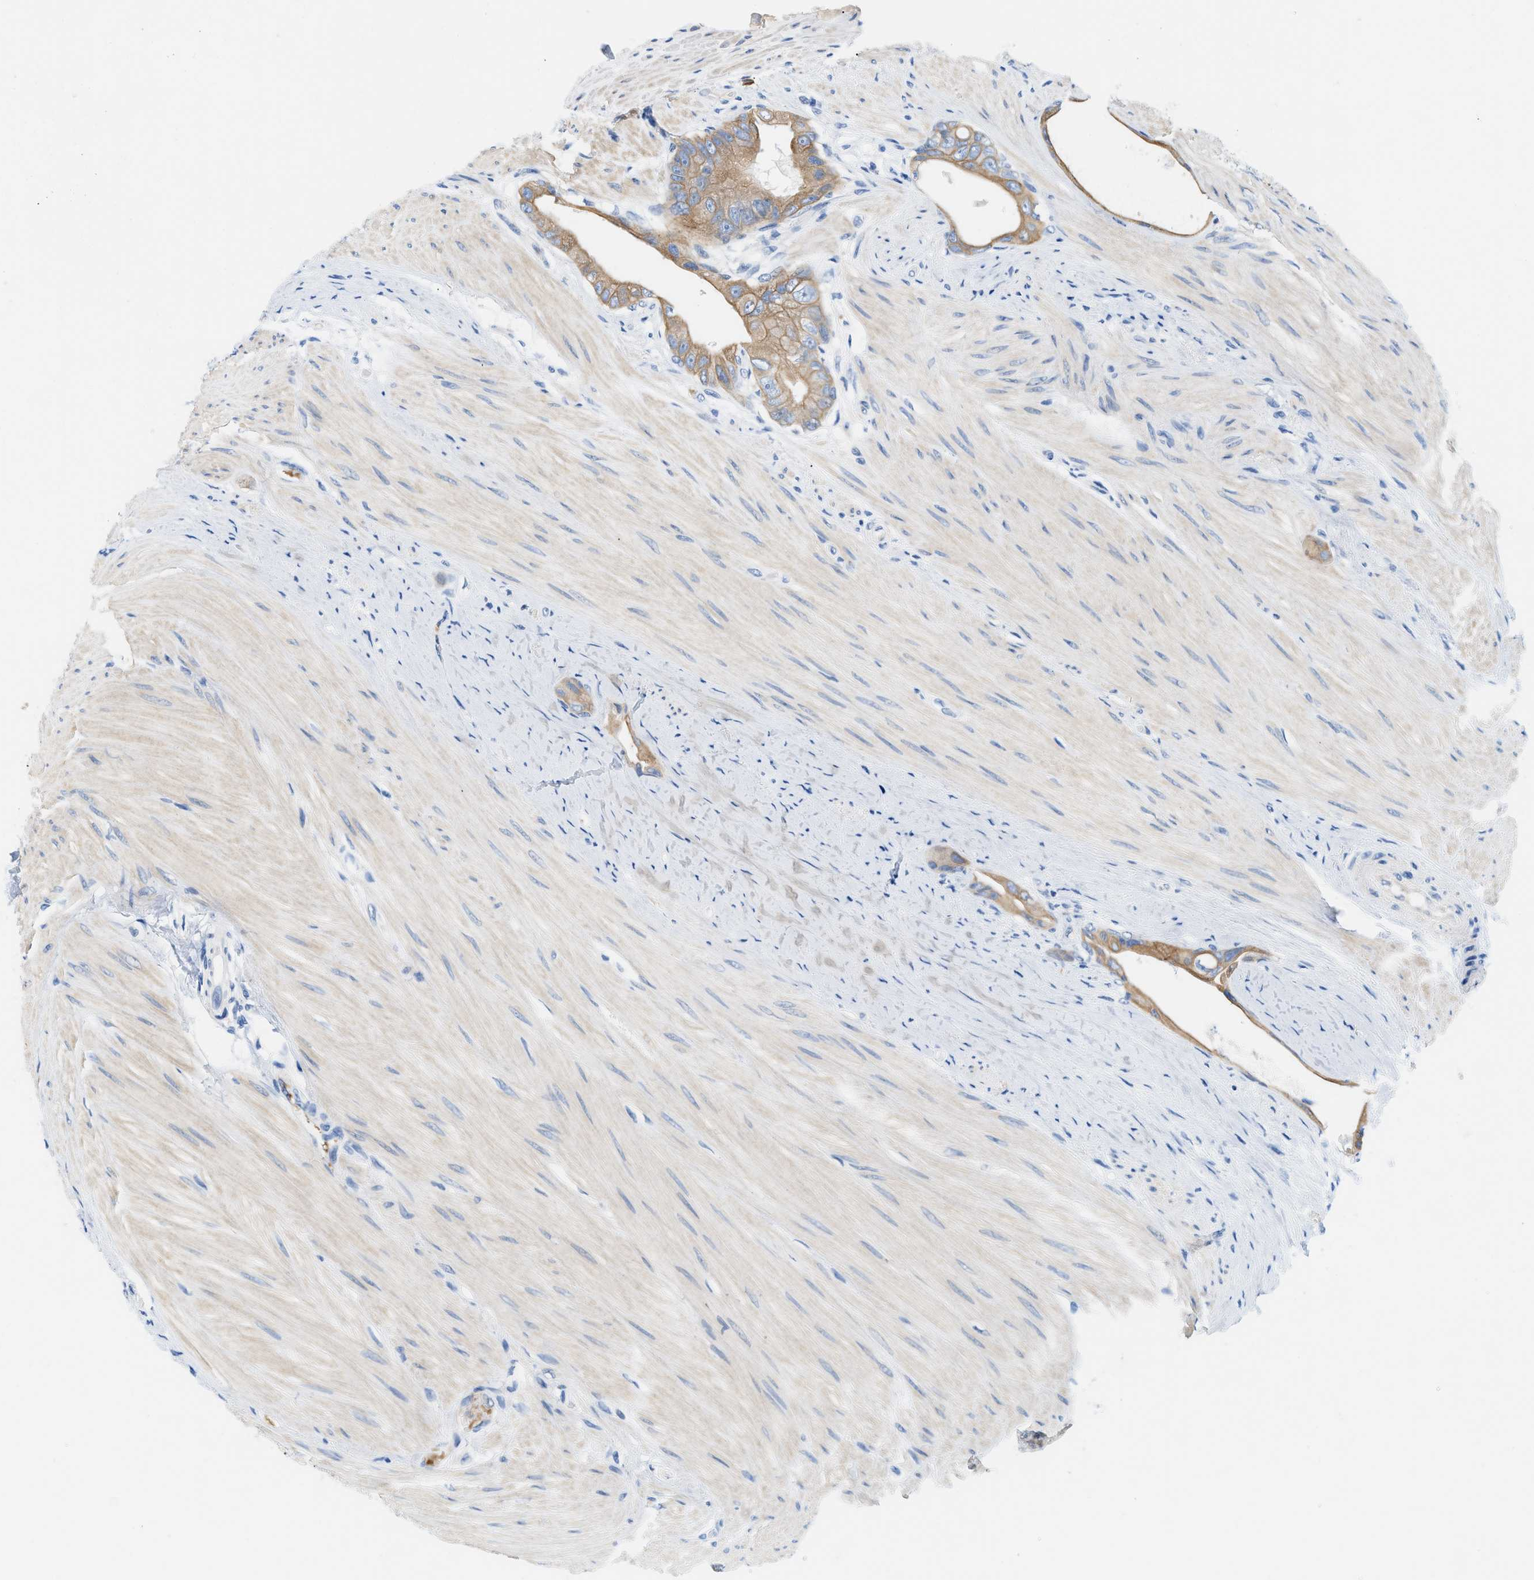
{"staining": {"intensity": "moderate", "quantity": ">75%", "location": "cytoplasmic/membranous"}, "tissue": "colorectal cancer", "cell_type": "Tumor cells", "image_type": "cancer", "snomed": [{"axis": "morphology", "description": "Adenocarcinoma, NOS"}, {"axis": "topography", "description": "Rectum"}], "caption": "Protein analysis of colorectal cancer (adenocarcinoma) tissue exhibits moderate cytoplasmic/membranous positivity in approximately >75% of tumor cells. (DAB (3,3'-diaminobenzidine) IHC with brightfield microscopy, high magnification).", "gene": "BPGM", "patient": {"sex": "male", "age": 51}}